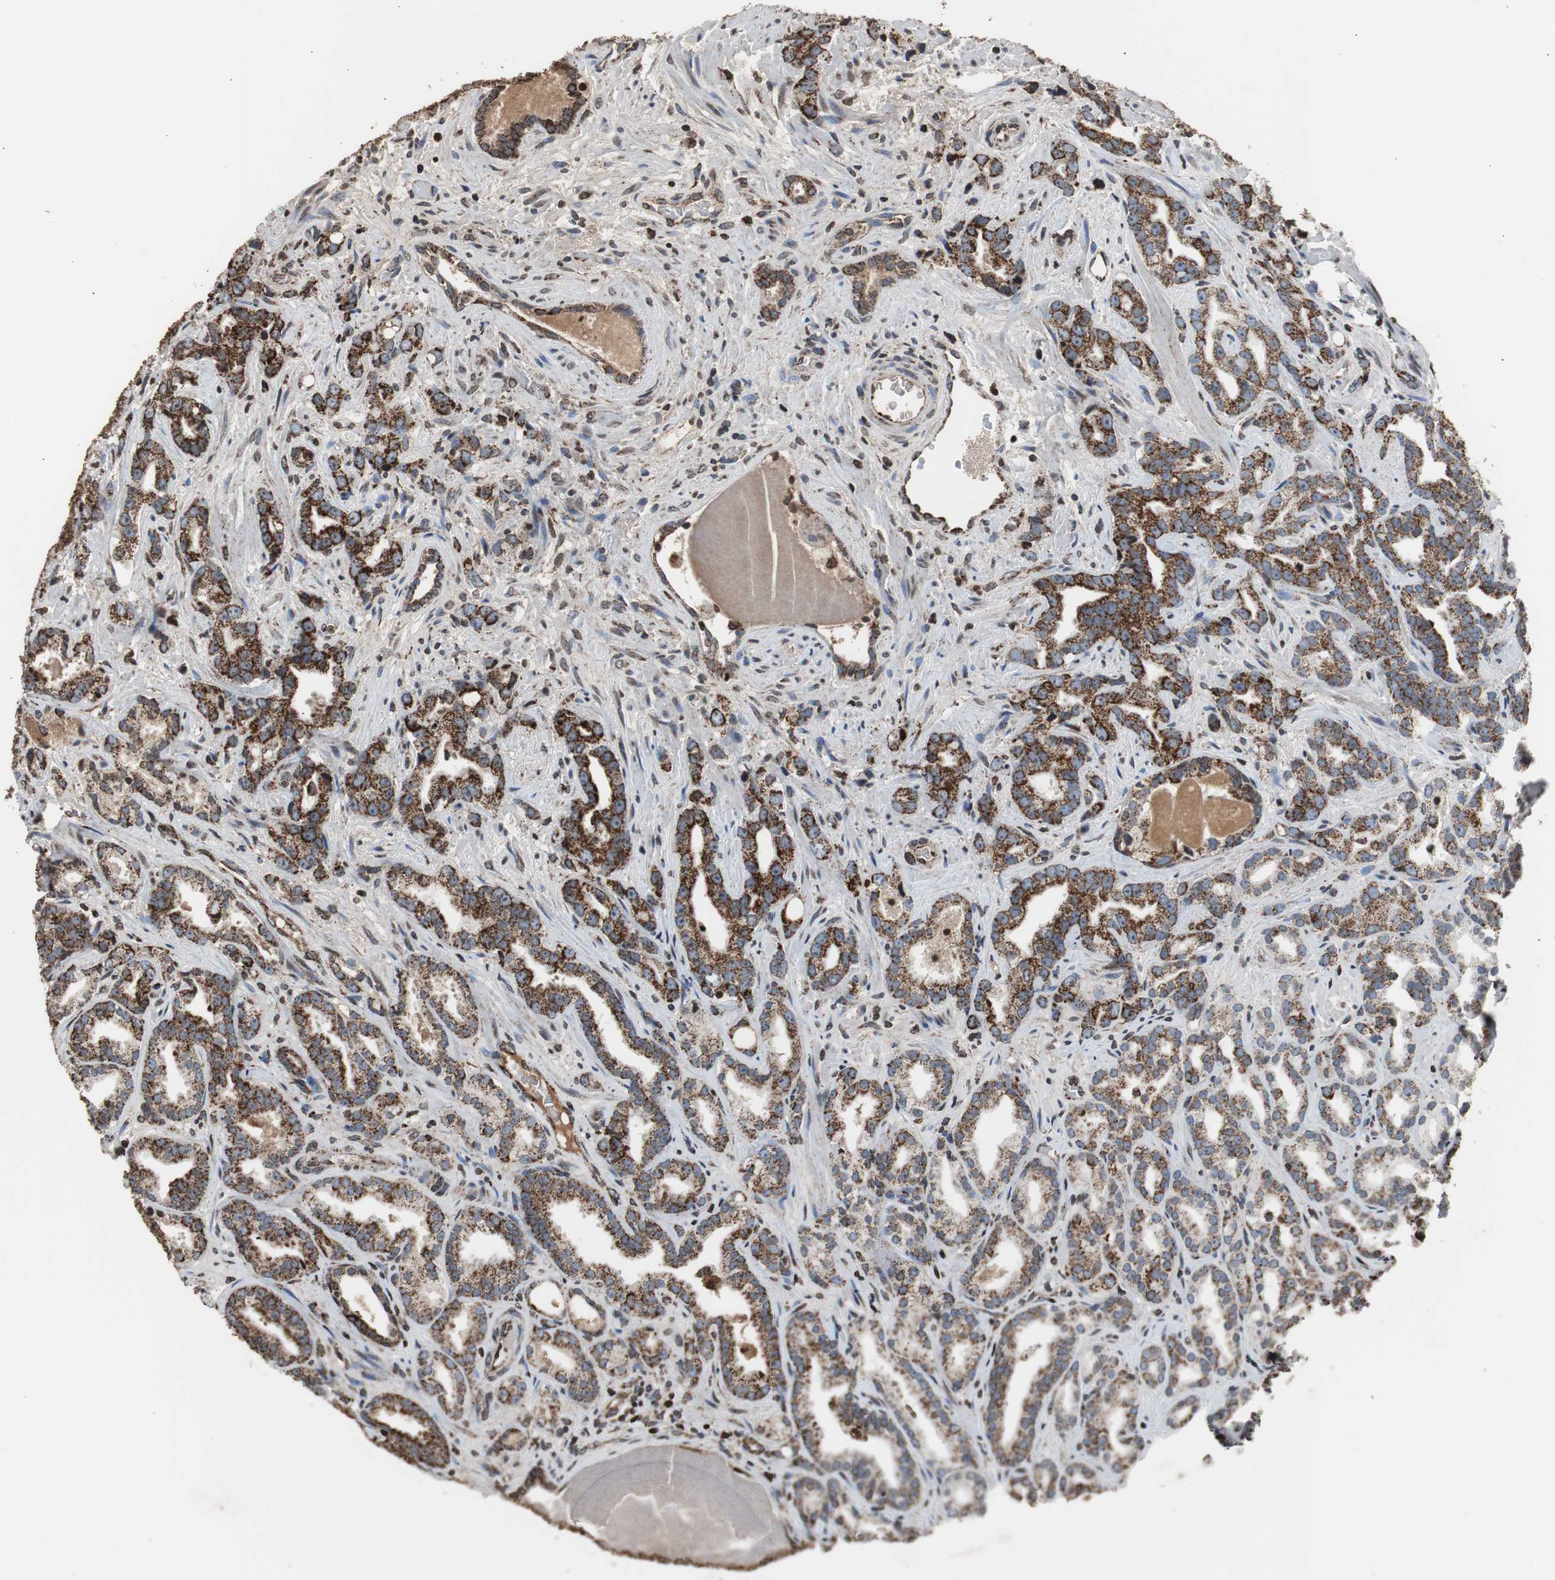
{"staining": {"intensity": "strong", "quantity": ">75%", "location": "cytoplasmic/membranous"}, "tissue": "prostate cancer", "cell_type": "Tumor cells", "image_type": "cancer", "snomed": [{"axis": "morphology", "description": "Adenocarcinoma, Low grade"}, {"axis": "topography", "description": "Prostate"}], "caption": "Protein expression by IHC demonstrates strong cytoplasmic/membranous positivity in approximately >75% of tumor cells in adenocarcinoma (low-grade) (prostate).", "gene": "HSPA9", "patient": {"sex": "male", "age": 63}}